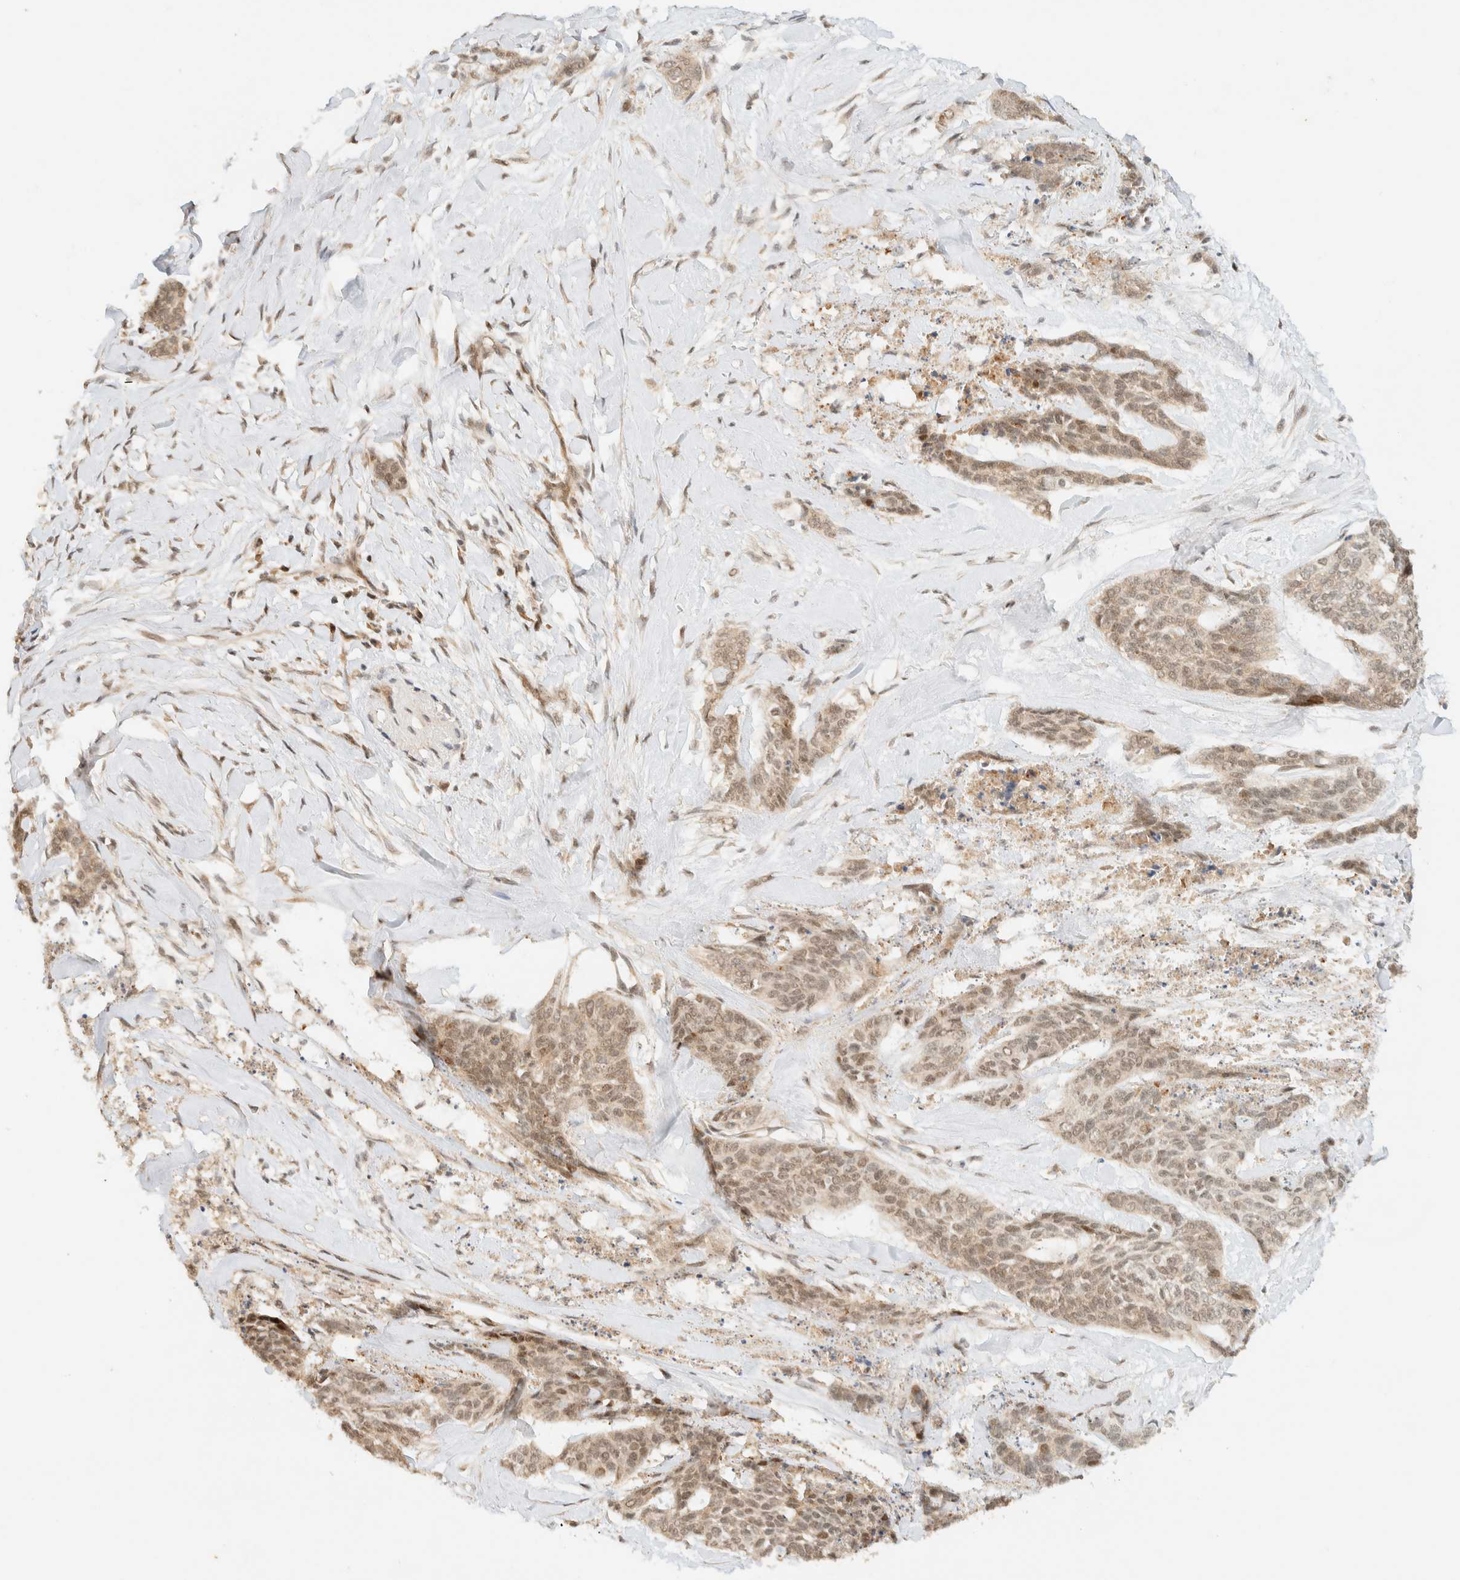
{"staining": {"intensity": "weak", "quantity": ">75%", "location": "cytoplasmic/membranous,nuclear"}, "tissue": "skin cancer", "cell_type": "Tumor cells", "image_type": "cancer", "snomed": [{"axis": "morphology", "description": "Basal cell carcinoma"}, {"axis": "topography", "description": "Skin"}], "caption": "Protein staining exhibits weak cytoplasmic/membranous and nuclear positivity in approximately >75% of tumor cells in skin cancer.", "gene": "ZBTB34", "patient": {"sex": "female", "age": 64}}